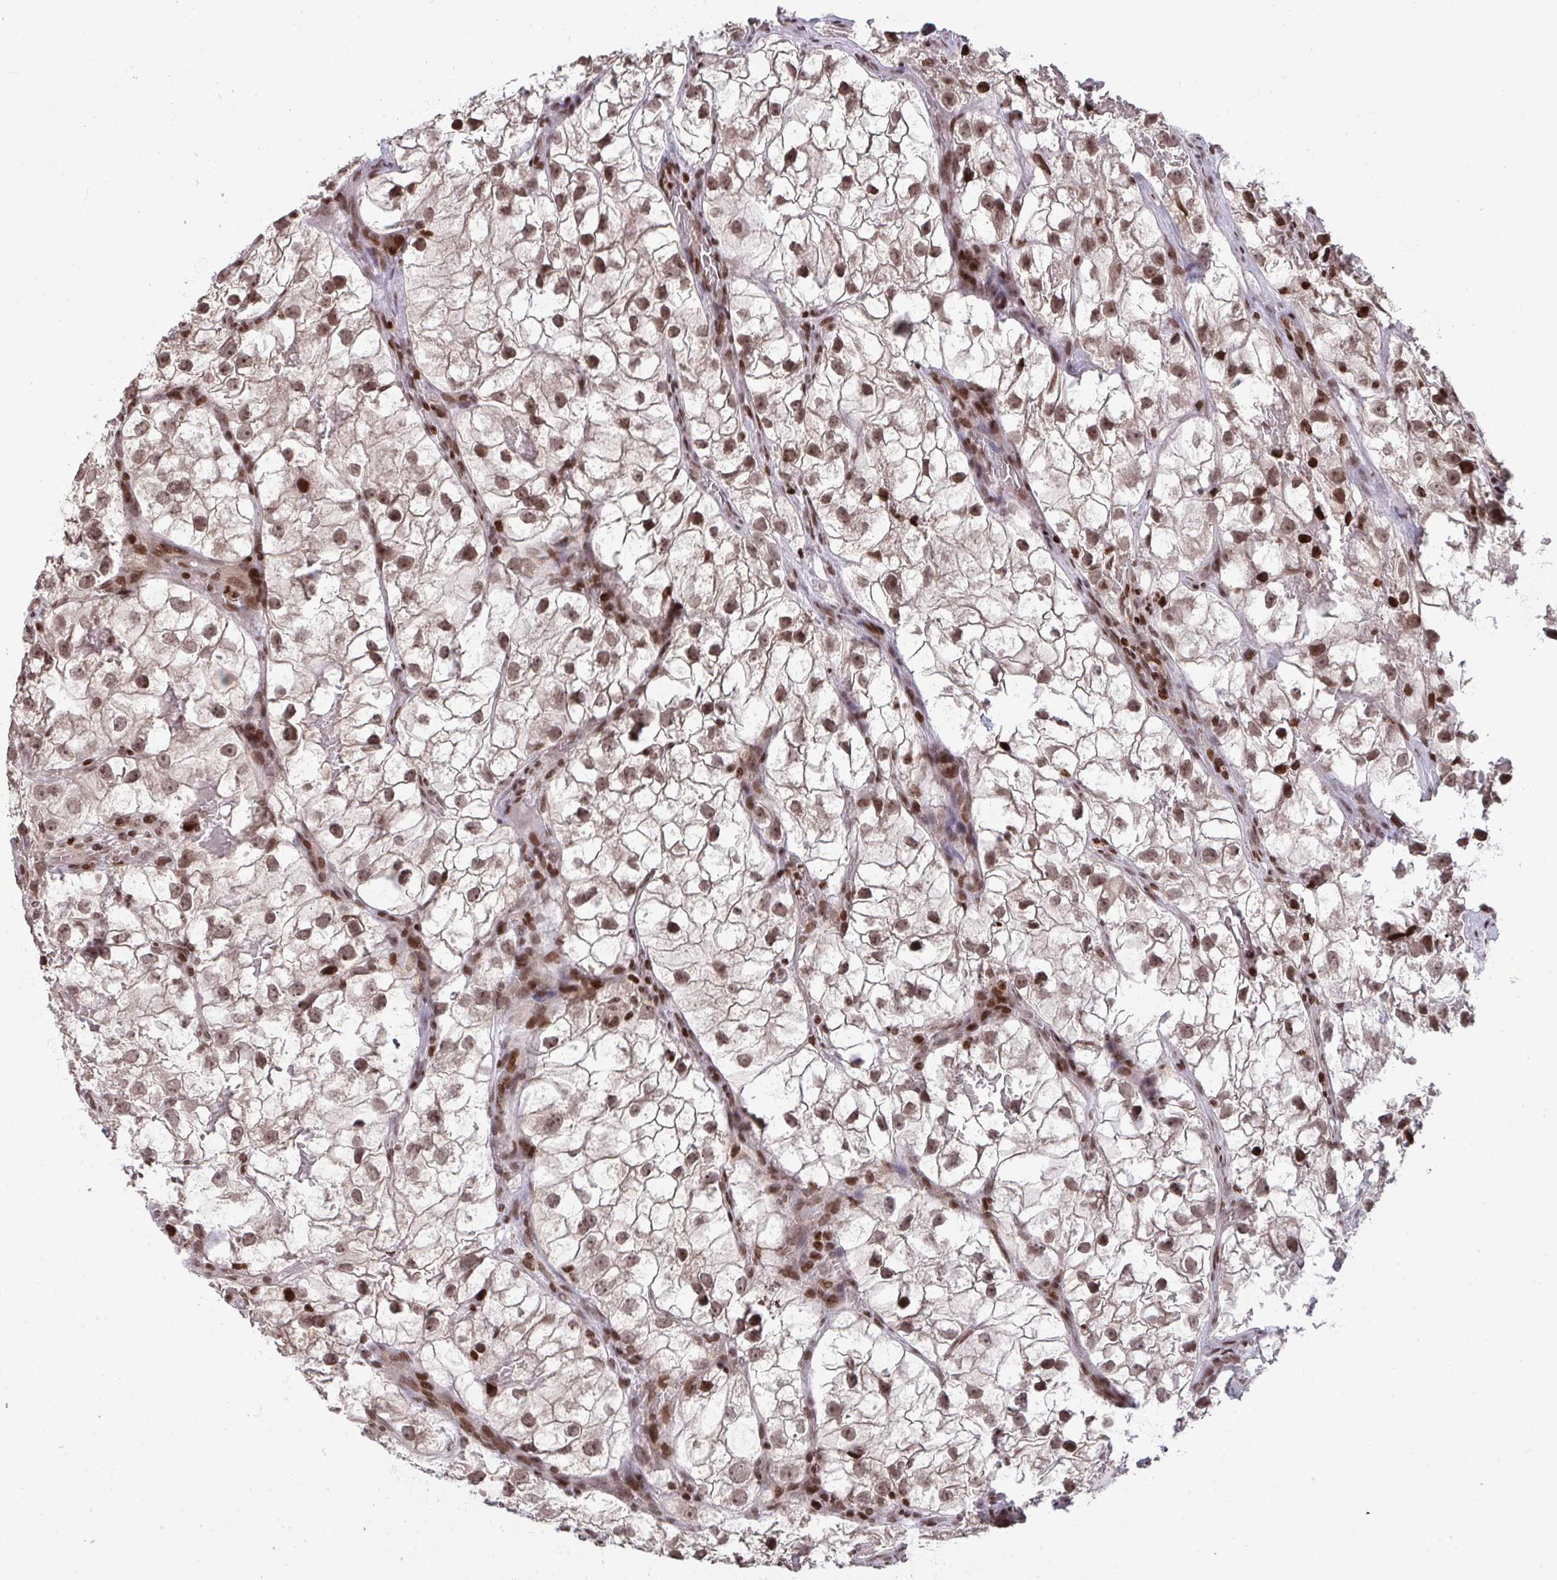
{"staining": {"intensity": "moderate", "quantity": ">75%", "location": "nuclear"}, "tissue": "renal cancer", "cell_type": "Tumor cells", "image_type": "cancer", "snomed": [{"axis": "morphology", "description": "Adenocarcinoma, NOS"}, {"axis": "topography", "description": "Kidney"}], "caption": "There is medium levels of moderate nuclear positivity in tumor cells of renal cancer (adenocarcinoma), as demonstrated by immunohistochemical staining (brown color).", "gene": "NIP7", "patient": {"sex": "male", "age": 59}}